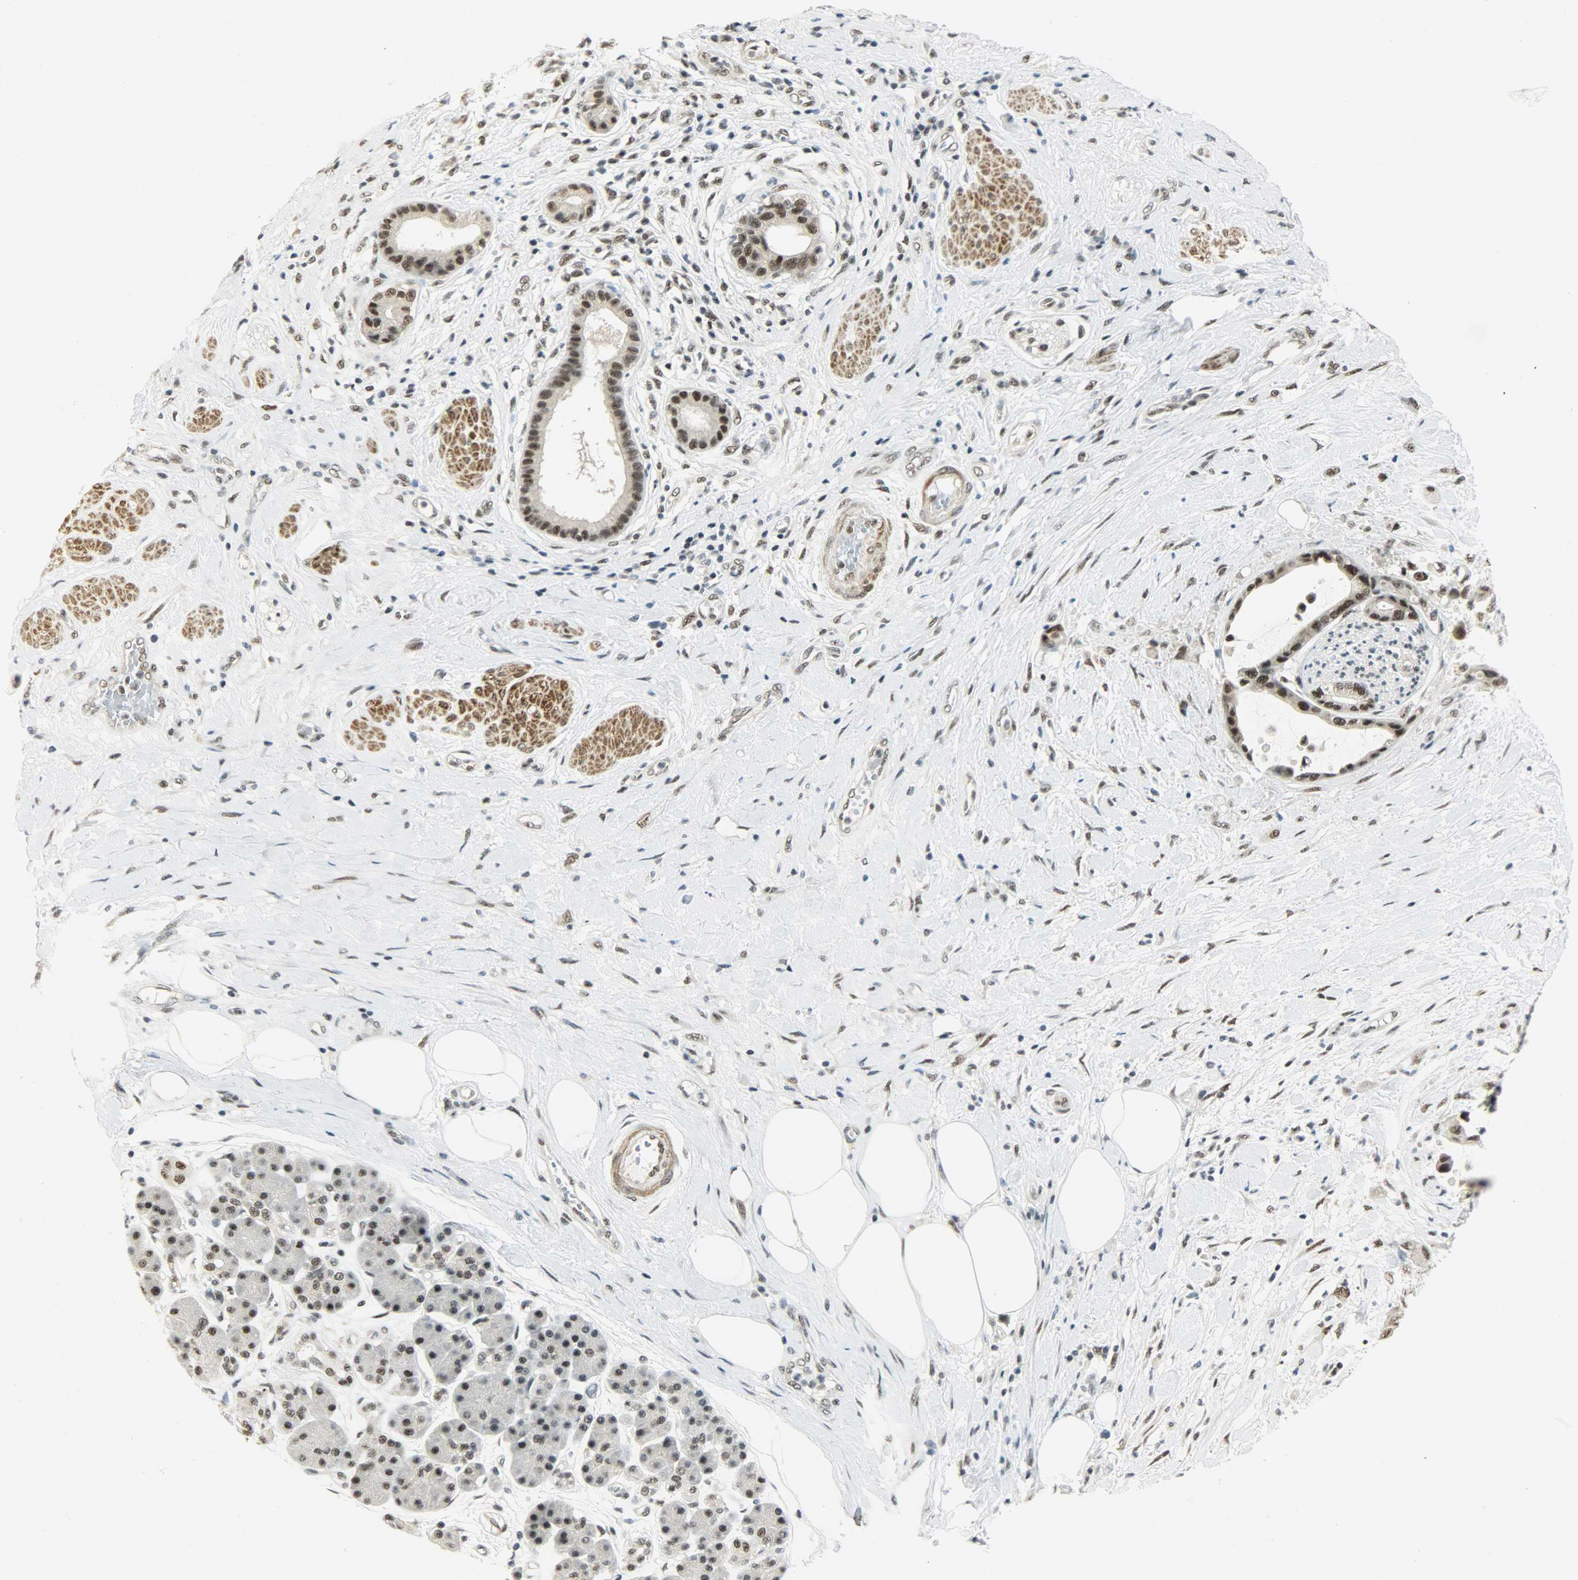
{"staining": {"intensity": "strong", "quantity": ">75%", "location": "nuclear"}, "tissue": "pancreatic cancer", "cell_type": "Tumor cells", "image_type": "cancer", "snomed": [{"axis": "morphology", "description": "Adenocarcinoma, NOS"}, {"axis": "morphology", "description": "Adenocarcinoma, metastatic, NOS"}, {"axis": "topography", "description": "Lymph node"}, {"axis": "topography", "description": "Pancreas"}, {"axis": "topography", "description": "Duodenum"}], "caption": "The immunohistochemical stain labels strong nuclear positivity in tumor cells of pancreatic cancer (adenocarcinoma) tissue.", "gene": "SUGP1", "patient": {"sex": "female", "age": 64}}